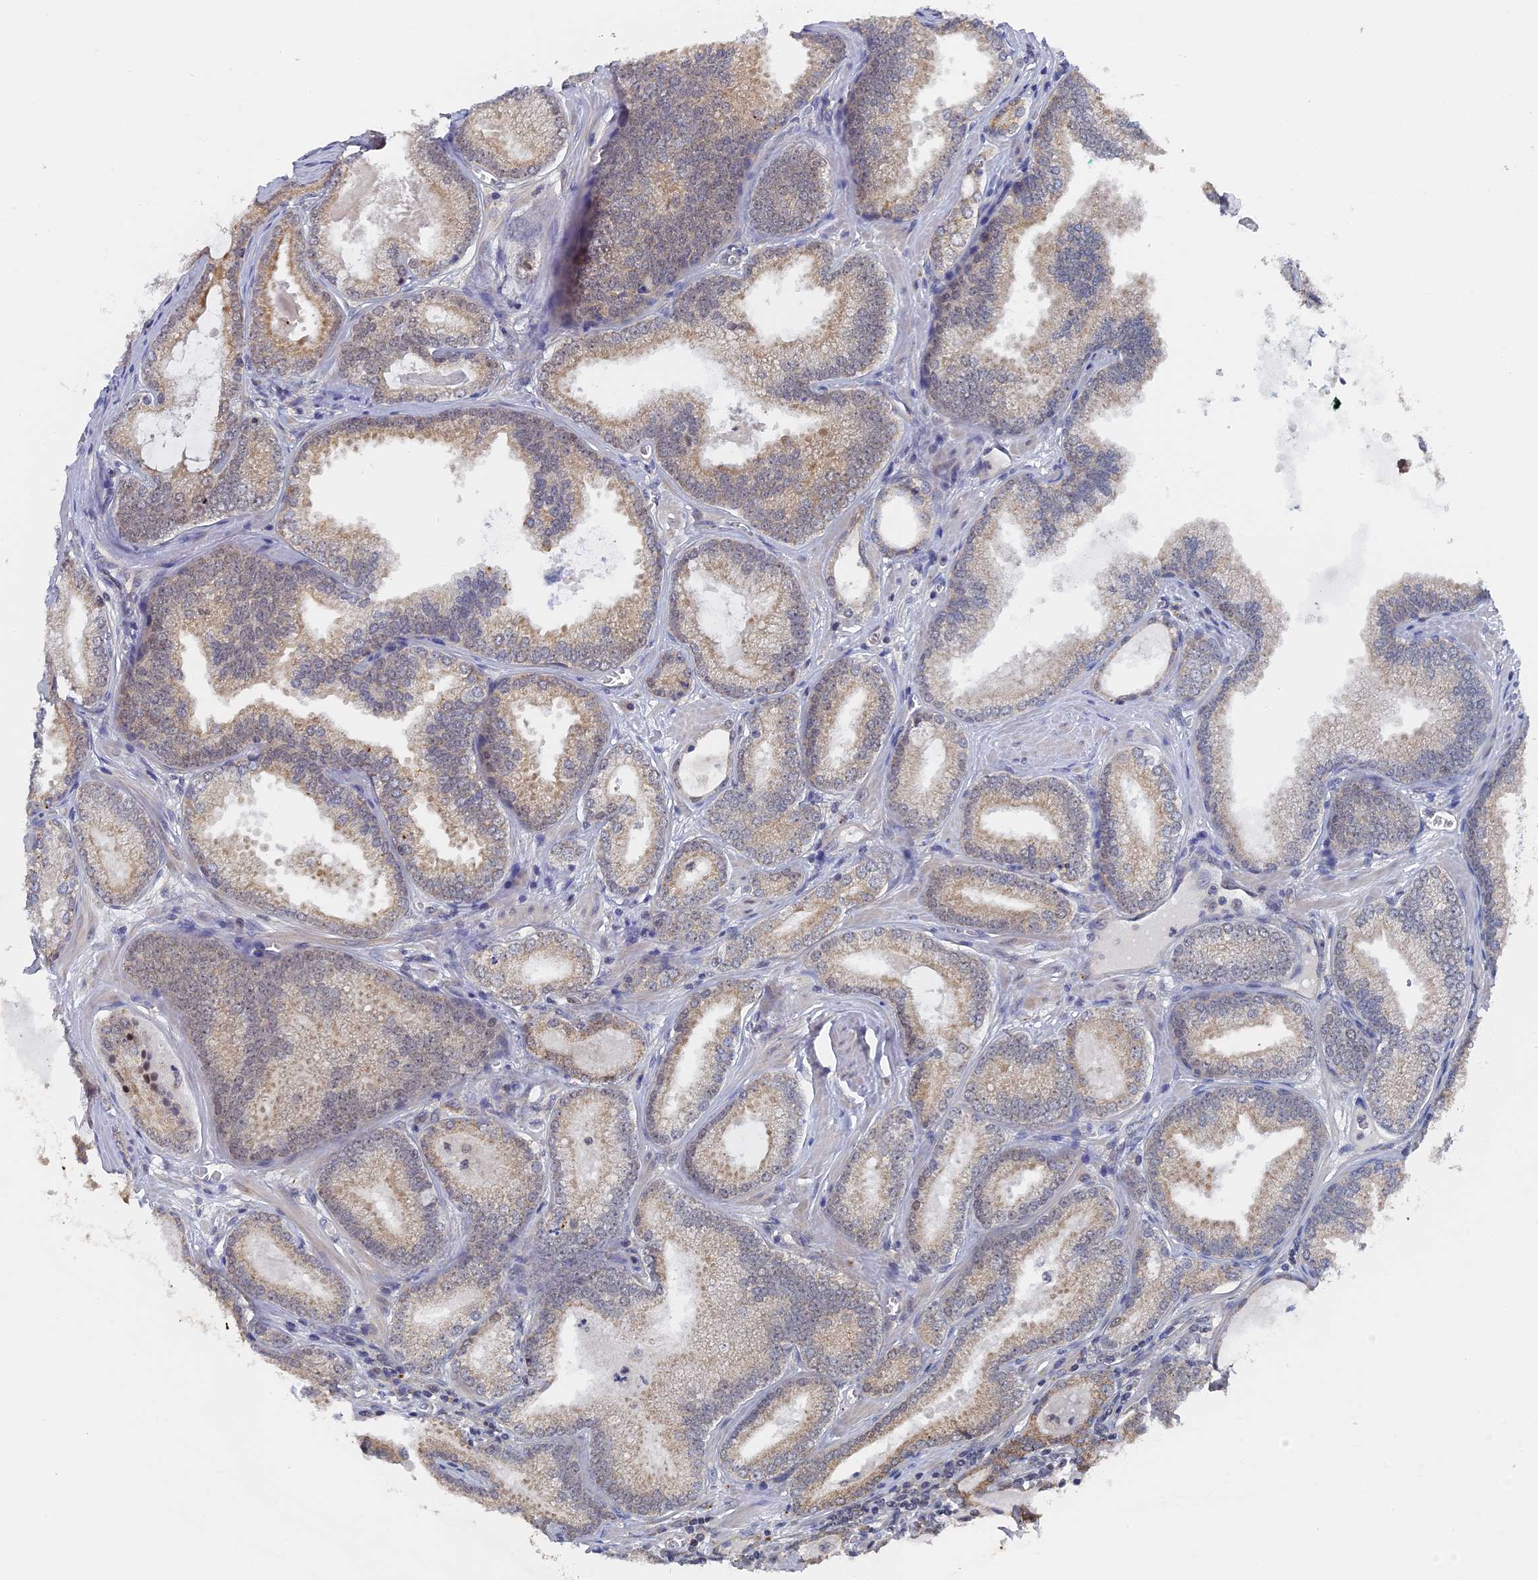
{"staining": {"intensity": "weak", "quantity": "25%-75%", "location": "cytoplasmic/membranous"}, "tissue": "prostate cancer", "cell_type": "Tumor cells", "image_type": "cancer", "snomed": [{"axis": "morphology", "description": "Adenocarcinoma, Low grade"}, {"axis": "topography", "description": "Prostate"}], "caption": "Brown immunohistochemical staining in human prostate cancer (low-grade adenocarcinoma) reveals weak cytoplasmic/membranous expression in about 25%-75% of tumor cells.", "gene": "MIGA2", "patient": {"sex": "male", "age": 60}}